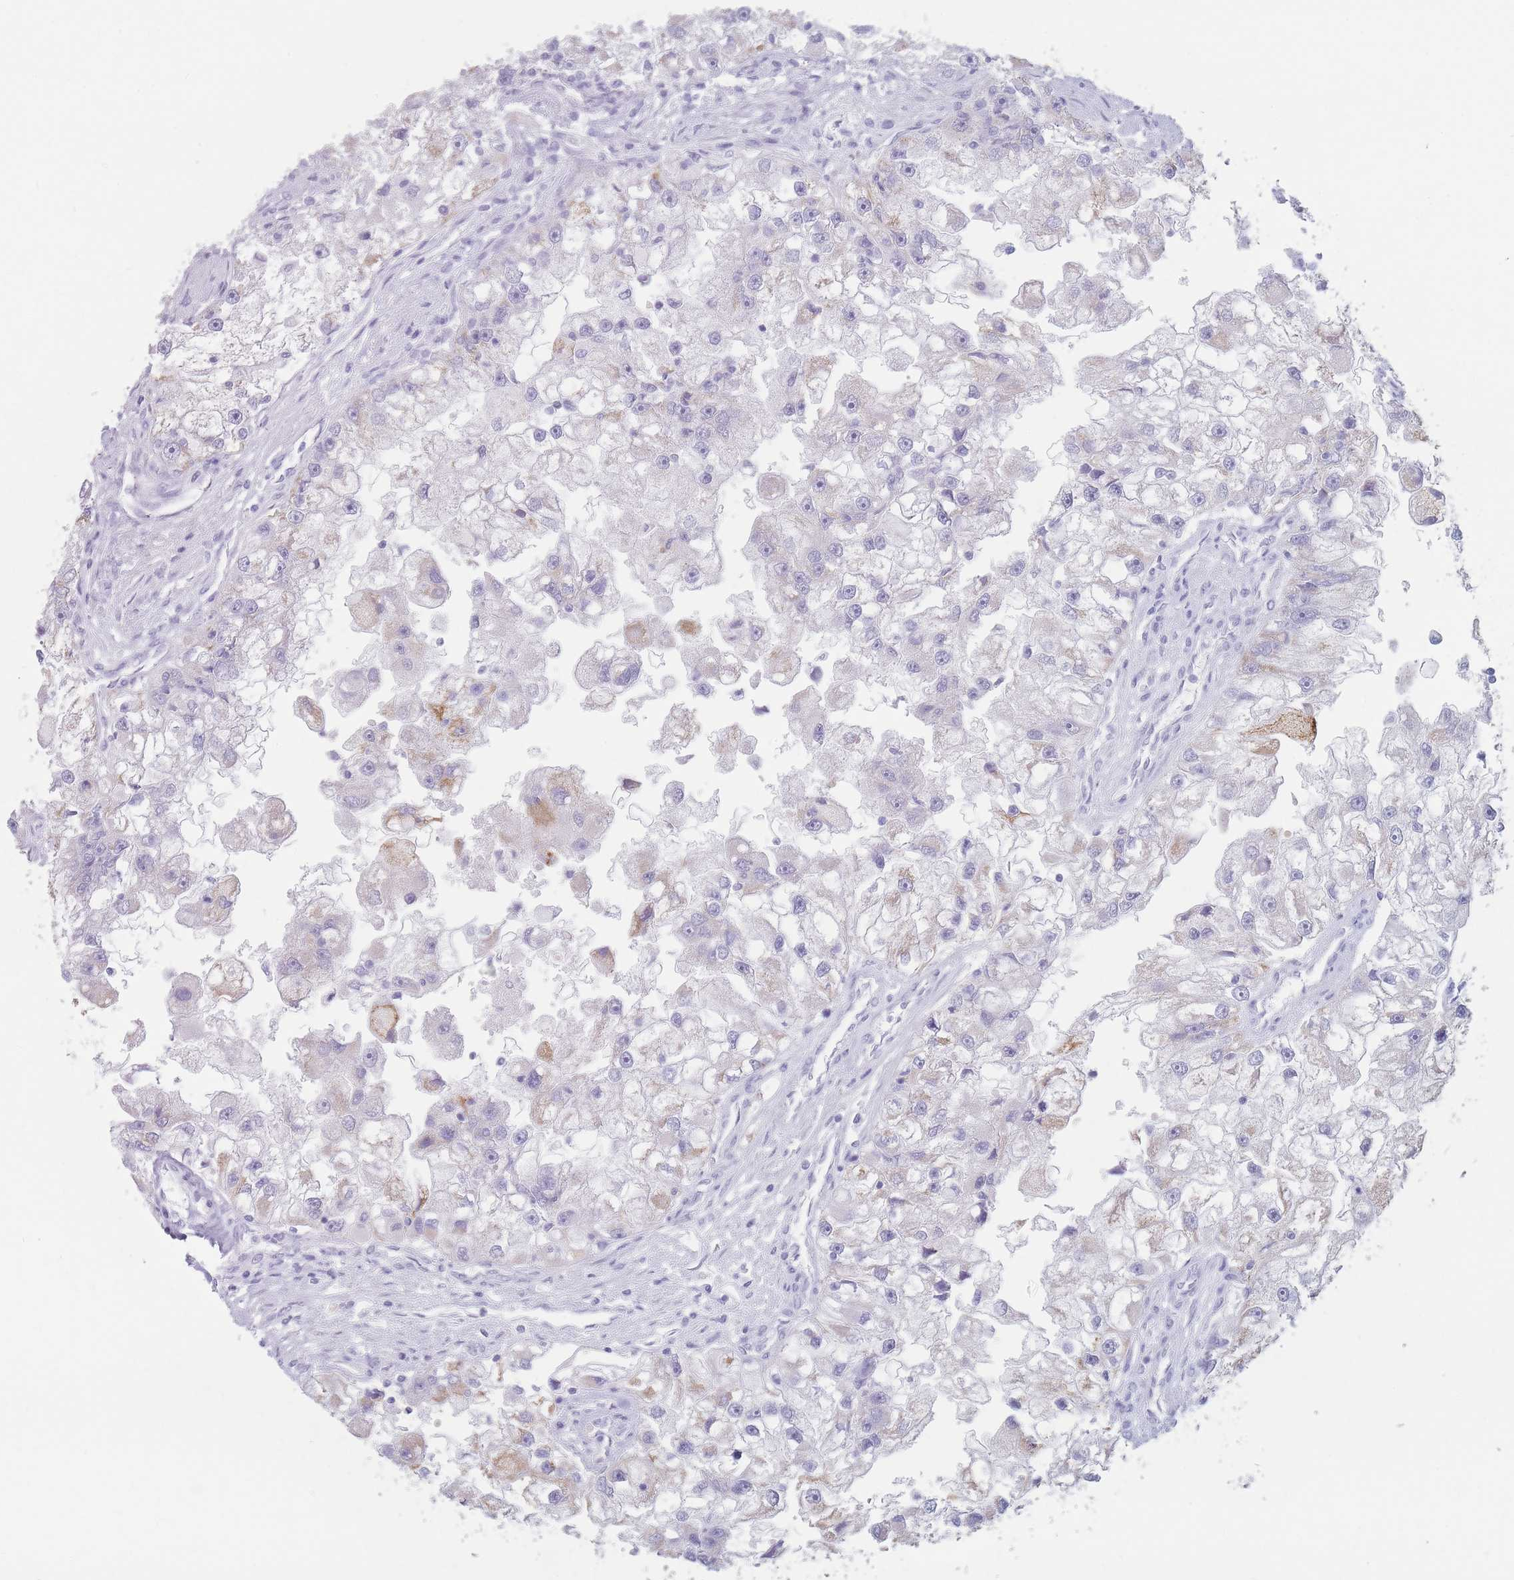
{"staining": {"intensity": "negative", "quantity": "none", "location": "none"}, "tissue": "renal cancer", "cell_type": "Tumor cells", "image_type": "cancer", "snomed": [{"axis": "morphology", "description": "Adenocarcinoma, NOS"}, {"axis": "topography", "description": "Kidney"}], "caption": "A high-resolution histopathology image shows immunohistochemistry staining of adenocarcinoma (renal), which shows no significant staining in tumor cells.", "gene": "GPR12", "patient": {"sex": "male", "age": 63}}